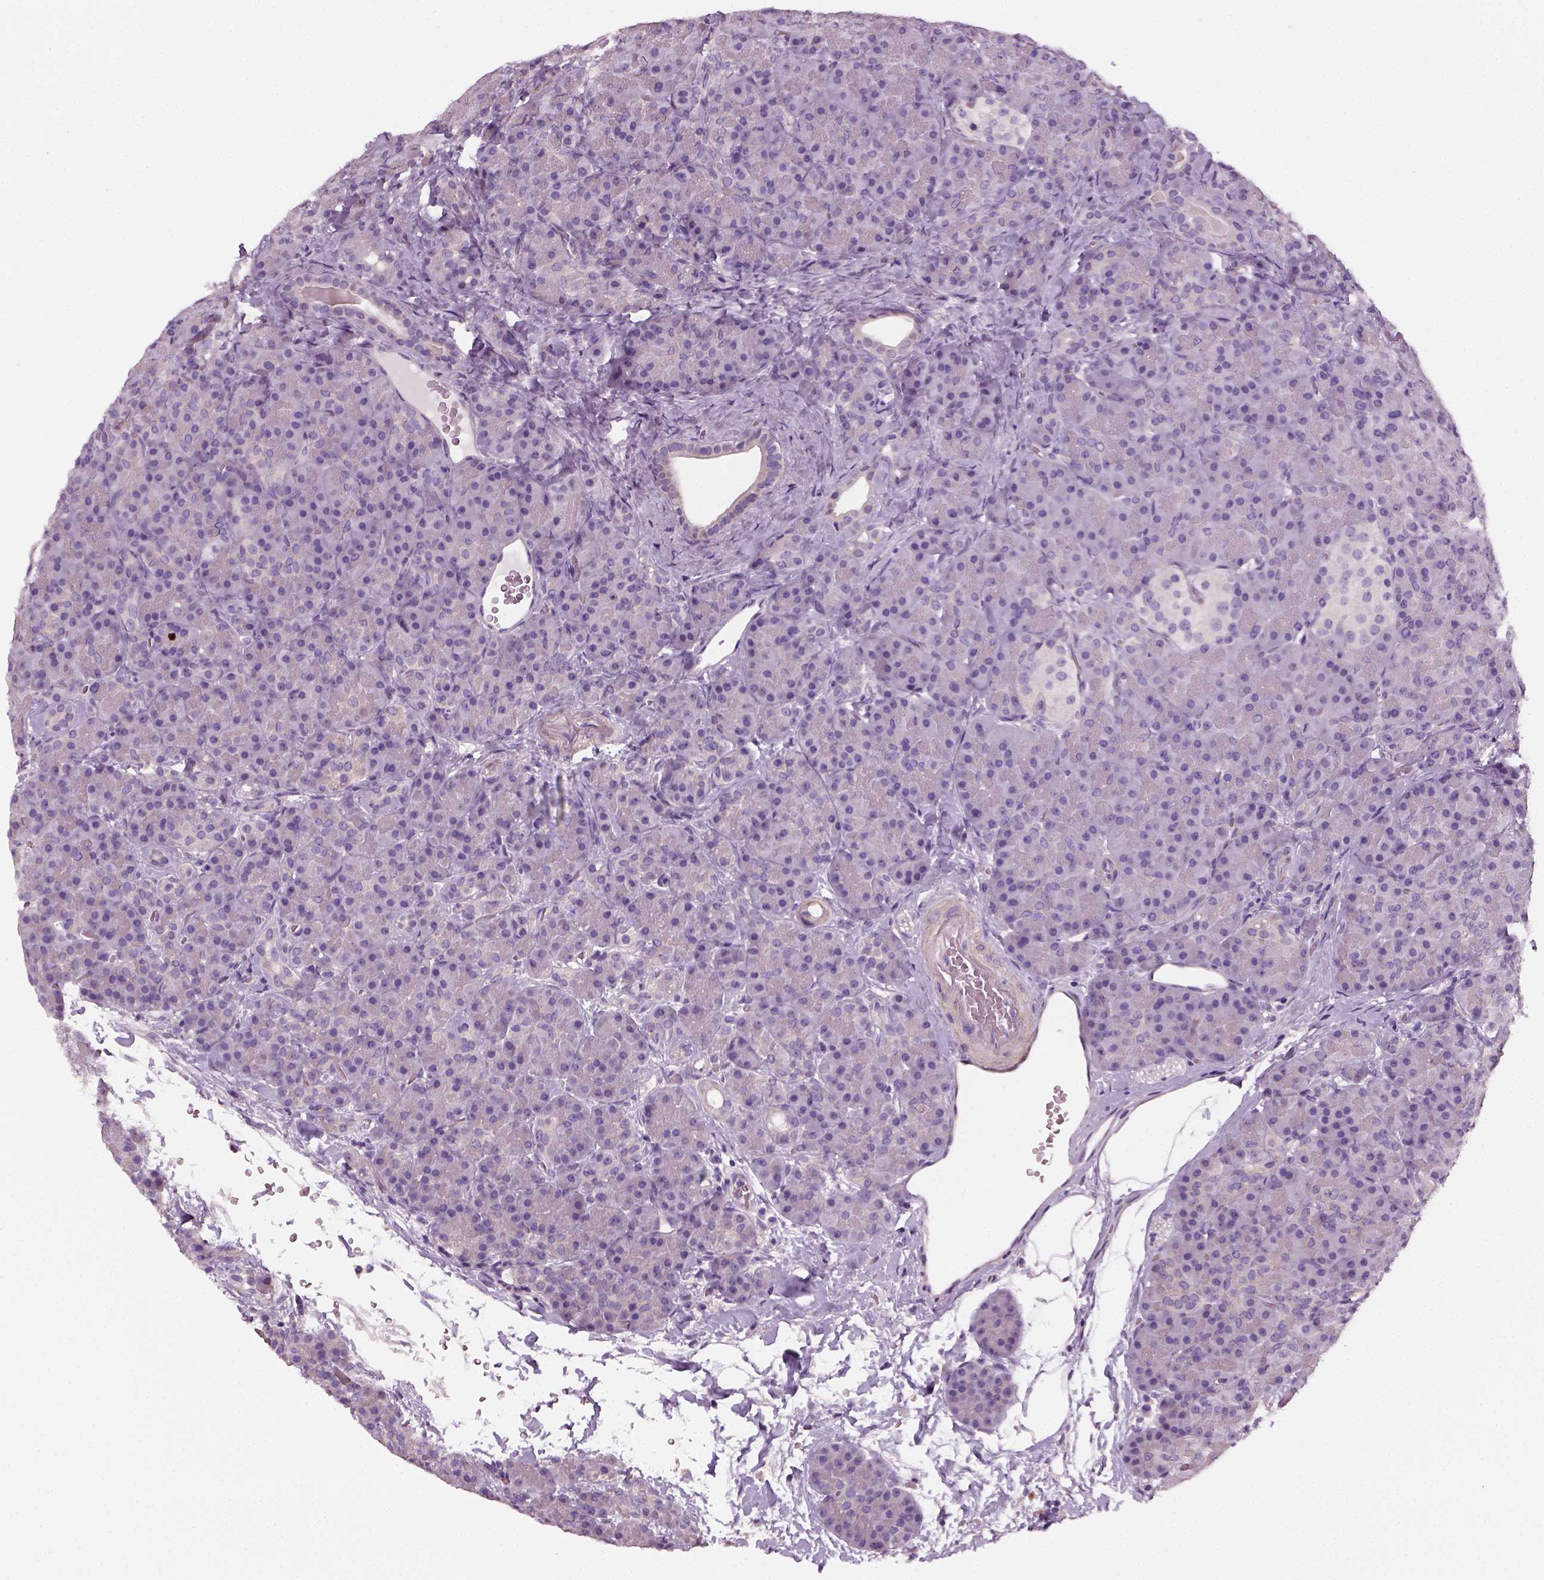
{"staining": {"intensity": "negative", "quantity": "none", "location": "none"}, "tissue": "pancreas", "cell_type": "Exocrine glandular cells", "image_type": "normal", "snomed": [{"axis": "morphology", "description": "Normal tissue, NOS"}, {"axis": "topography", "description": "Pancreas"}], "caption": "IHC micrograph of benign pancreas stained for a protein (brown), which demonstrates no staining in exocrine glandular cells. (Brightfield microscopy of DAB immunohistochemistry (IHC) at high magnification).", "gene": "ELOVL3", "patient": {"sex": "male", "age": 57}}